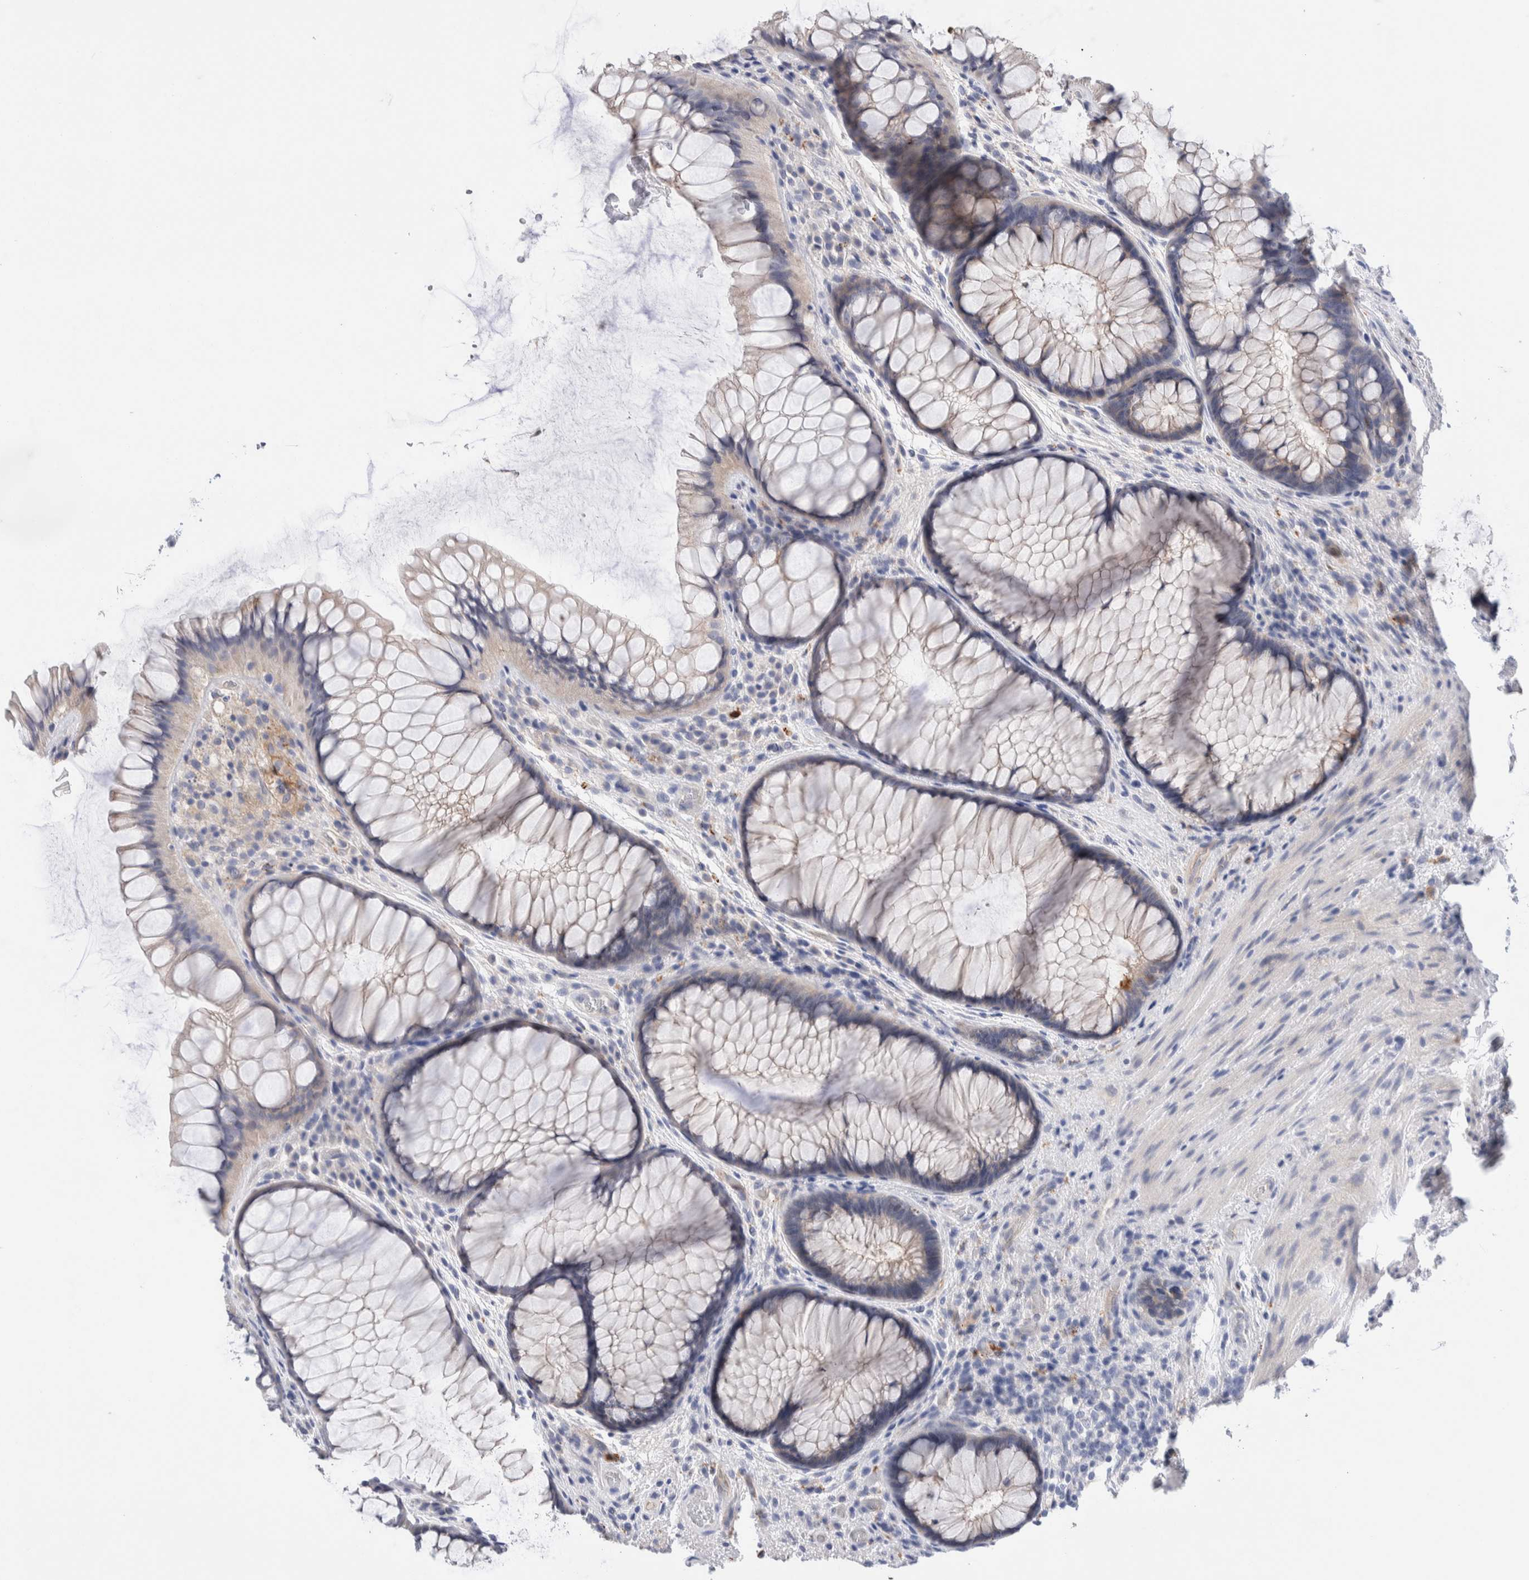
{"staining": {"intensity": "moderate", "quantity": "<25%", "location": "cytoplasmic/membranous"}, "tissue": "rectum", "cell_type": "Glandular cells", "image_type": "normal", "snomed": [{"axis": "morphology", "description": "Normal tissue, NOS"}, {"axis": "topography", "description": "Rectum"}], "caption": "Immunohistochemistry (IHC) (DAB) staining of normal rectum exhibits moderate cytoplasmic/membranous protein positivity in approximately <25% of glandular cells. The staining was performed using DAB (3,3'-diaminobenzidine), with brown indicating positive protein expression. Nuclei are stained blue with hematoxylin.", "gene": "METRNL", "patient": {"sex": "male", "age": 51}}